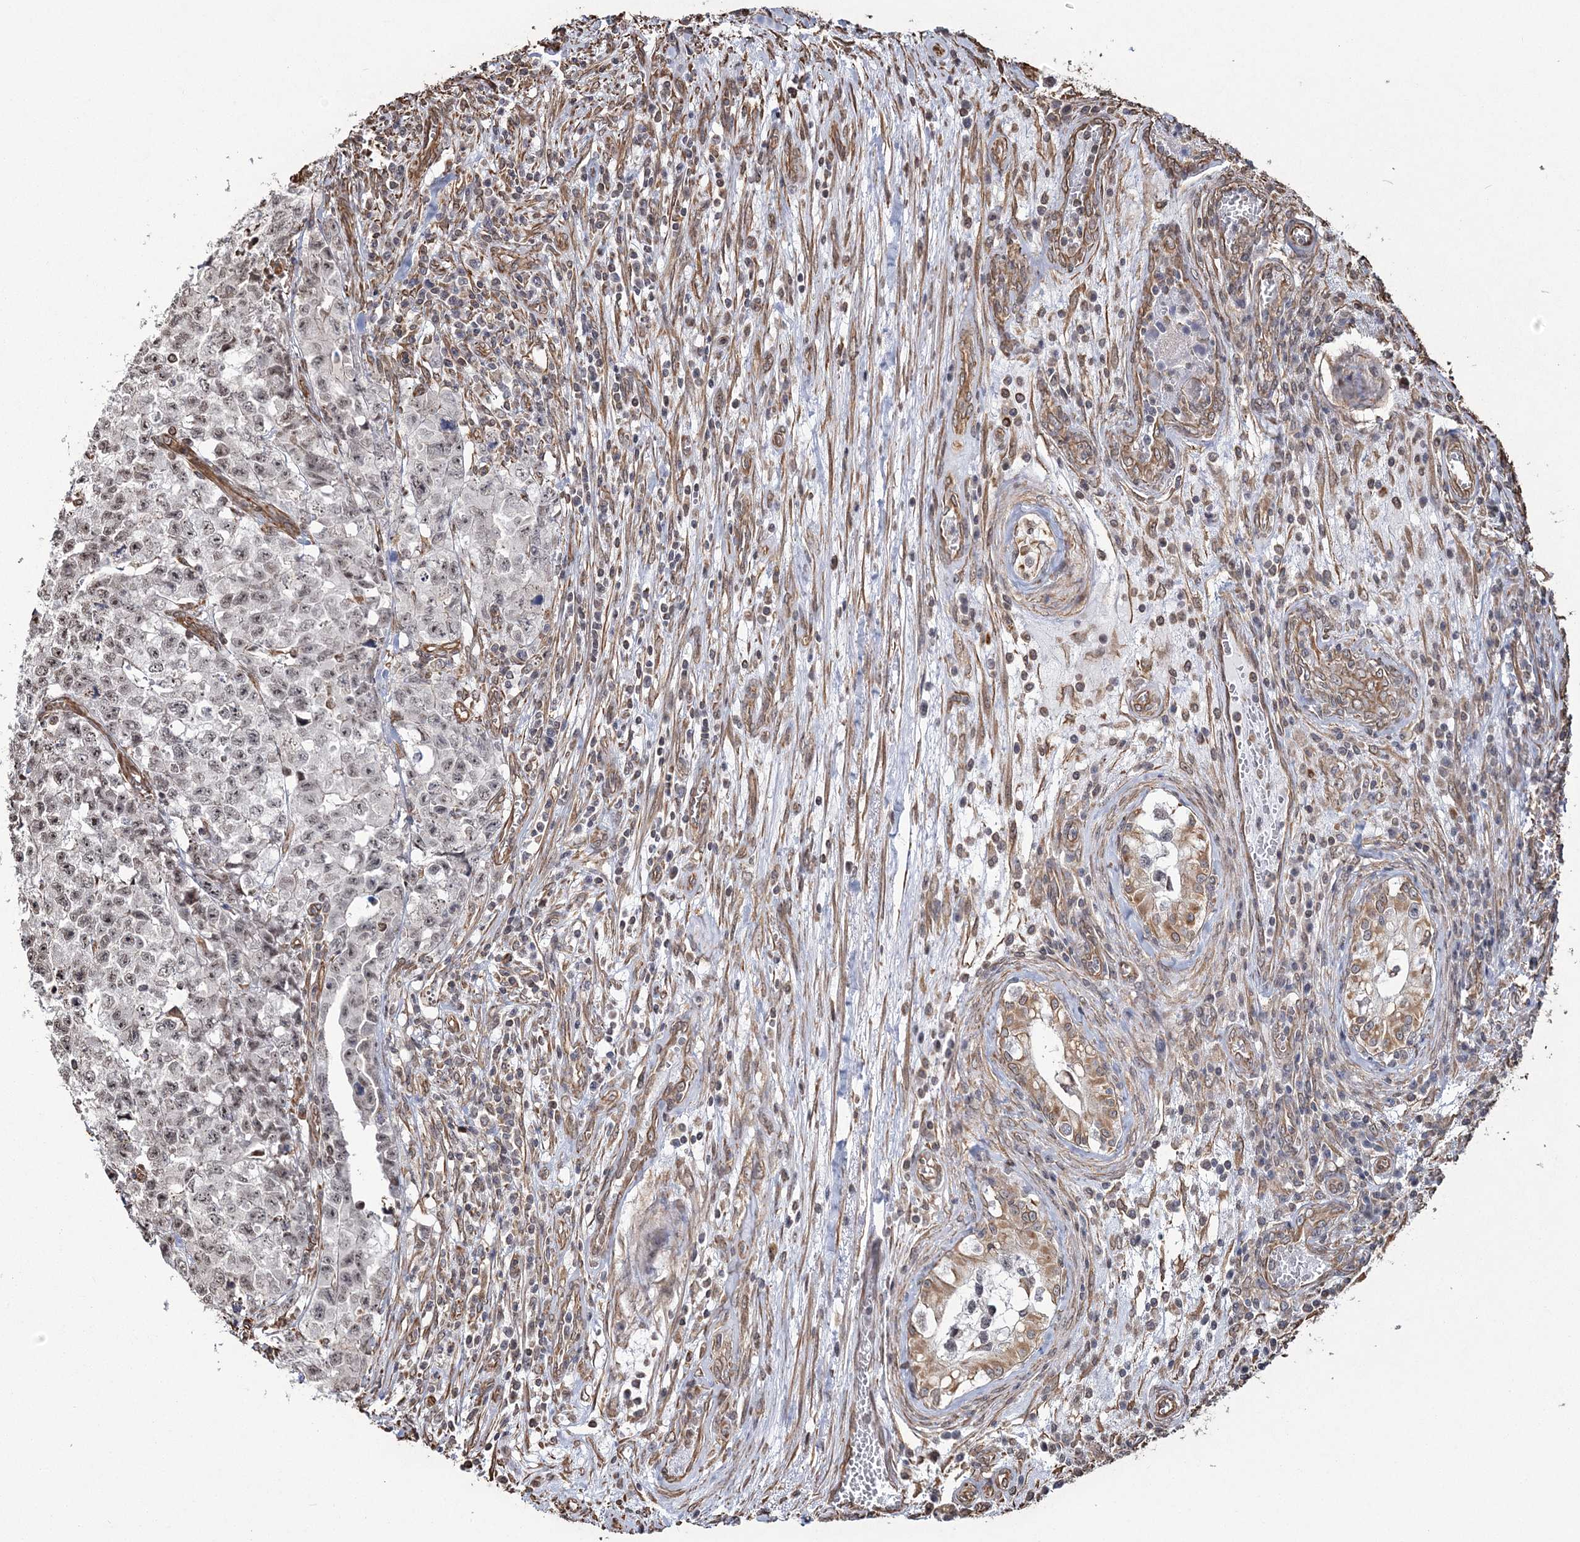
{"staining": {"intensity": "weak", "quantity": ">75%", "location": "nuclear"}, "tissue": "testis cancer", "cell_type": "Tumor cells", "image_type": "cancer", "snomed": [{"axis": "morphology", "description": "Carcinoma, Embryonal, NOS"}, {"axis": "topography", "description": "Testis"}], "caption": "The immunohistochemical stain labels weak nuclear expression in tumor cells of embryonal carcinoma (testis) tissue. (IHC, brightfield microscopy, high magnification).", "gene": "ATP11B", "patient": {"sex": "male", "age": 28}}